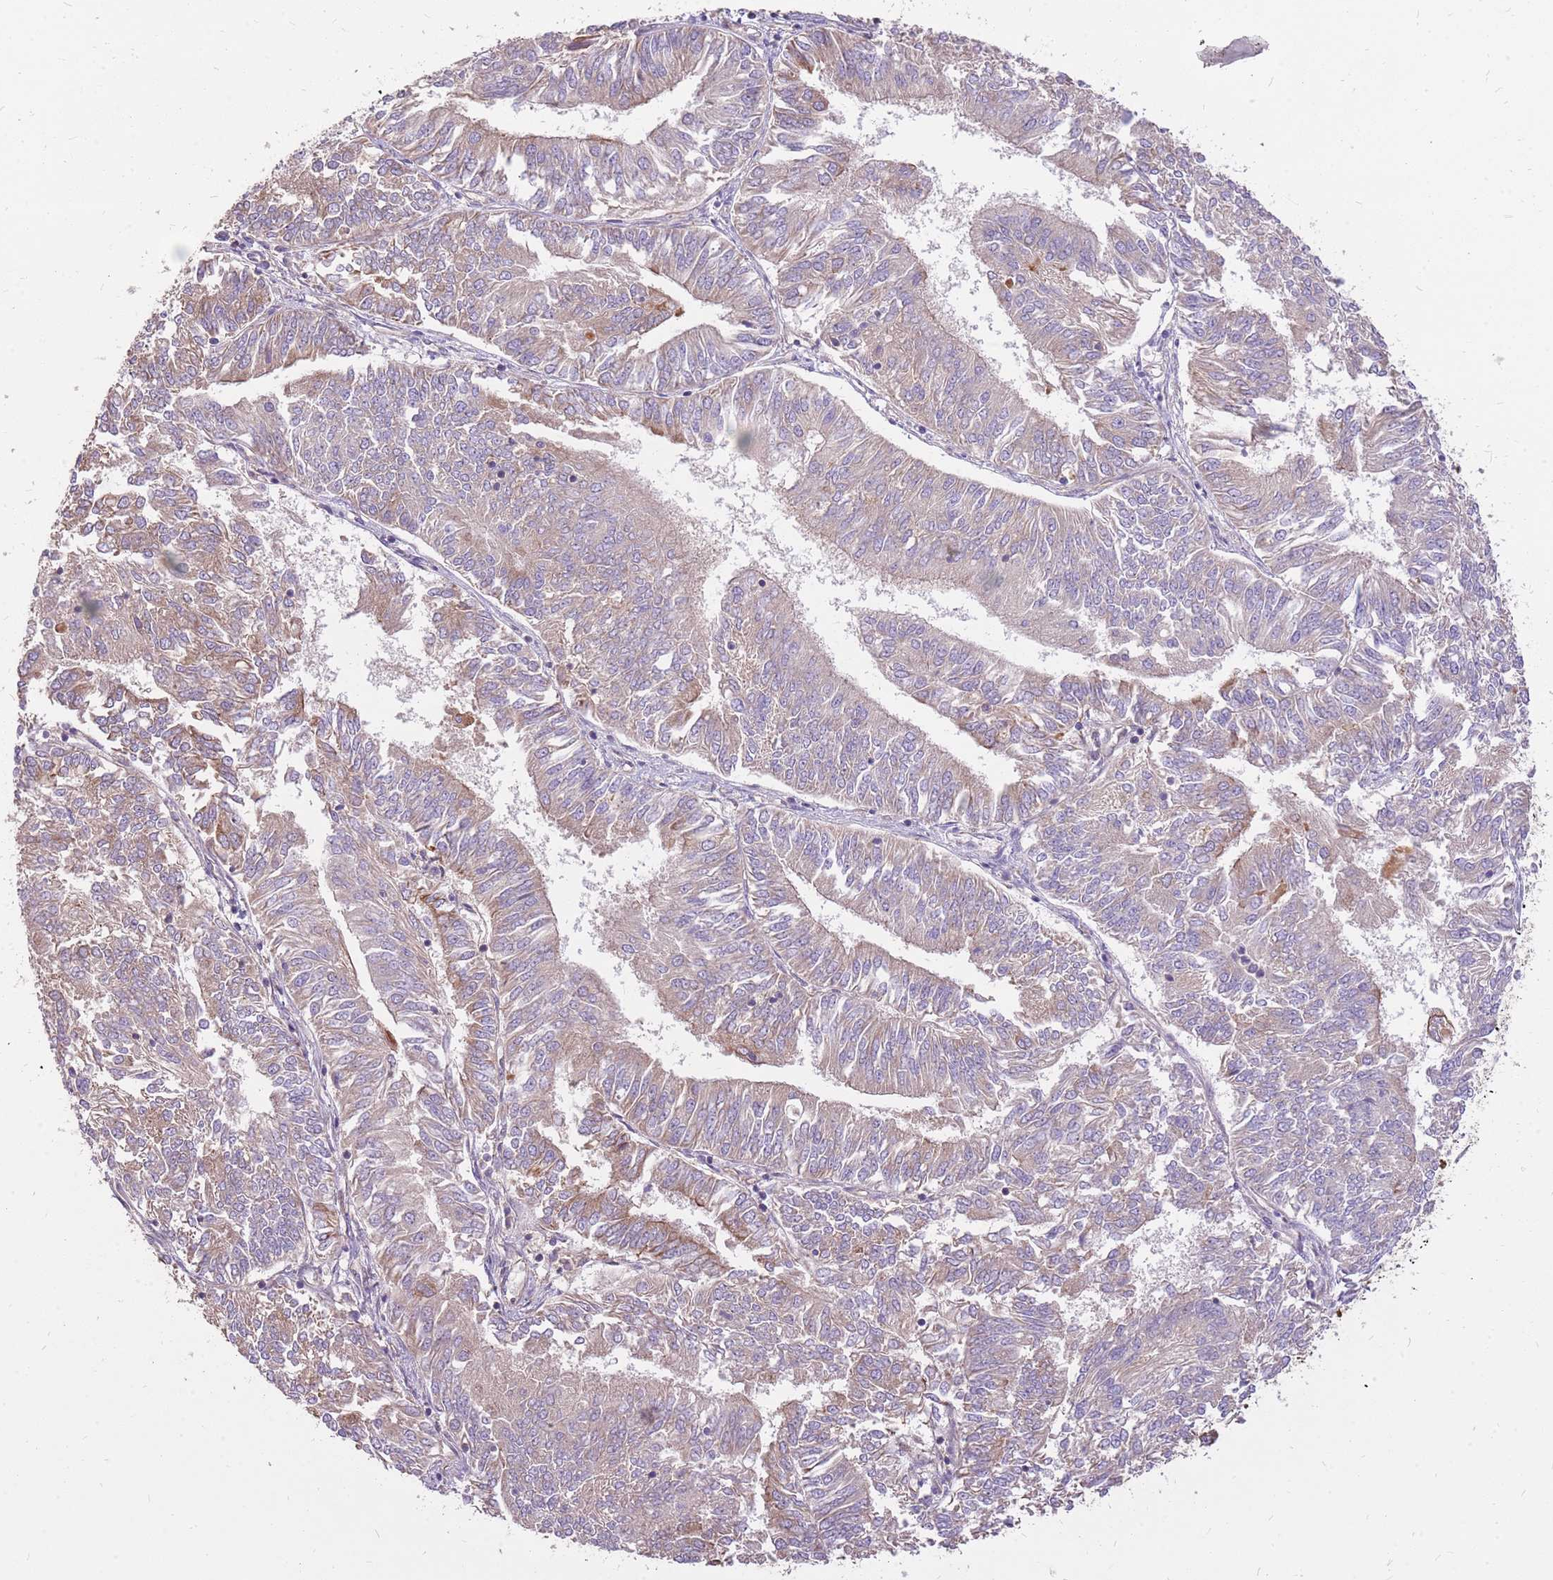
{"staining": {"intensity": "weak", "quantity": "25%-75%", "location": "cytoplasmic/membranous"}, "tissue": "endometrial cancer", "cell_type": "Tumor cells", "image_type": "cancer", "snomed": [{"axis": "morphology", "description": "Adenocarcinoma, NOS"}, {"axis": "topography", "description": "Endometrium"}], "caption": "Endometrial cancer (adenocarcinoma) stained with IHC displays weak cytoplasmic/membranous expression in approximately 25%-75% of tumor cells.", "gene": "WASHC4", "patient": {"sex": "female", "age": 58}}